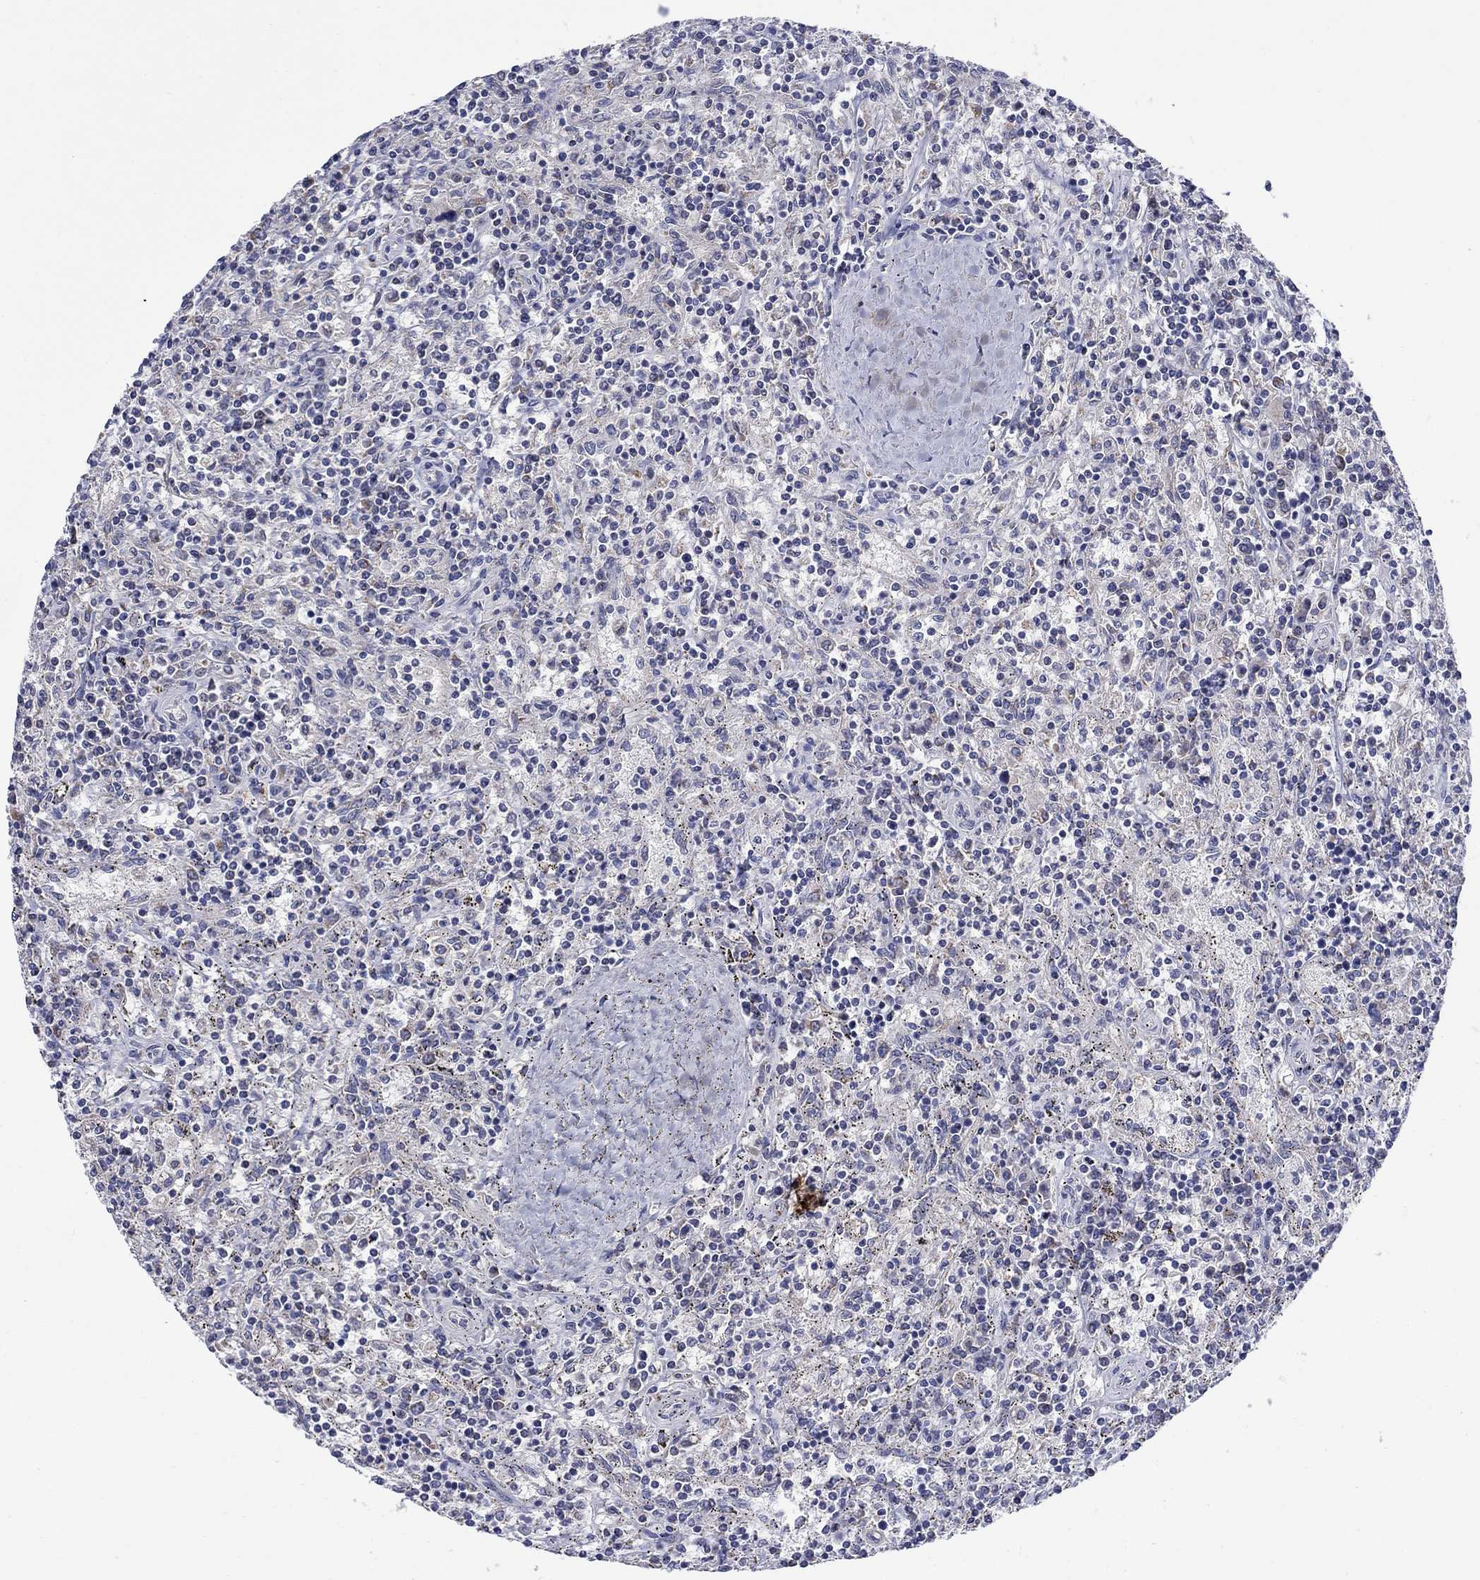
{"staining": {"intensity": "negative", "quantity": "none", "location": "none"}, "tissue": "lymphoma", "cell_type": "Tumor cells", "image_type": "cancer", "snomed": [{"axis": "morphology", "description": "Malignant lymphoma, non-Hodgkin's type, Low grade"}, {"axis": "topography", "description": "Spleen"}], "caption": "This is a histopathology image of immunohistochemistry (IHC) staining of low-grade malignant lymphoma, non-Hodgkin's type, which shows no expression in tumor cells. (DAB IHC, high magnification).", "gene": "CLVS1", "patient": {"sex": "male", "age": 62}}